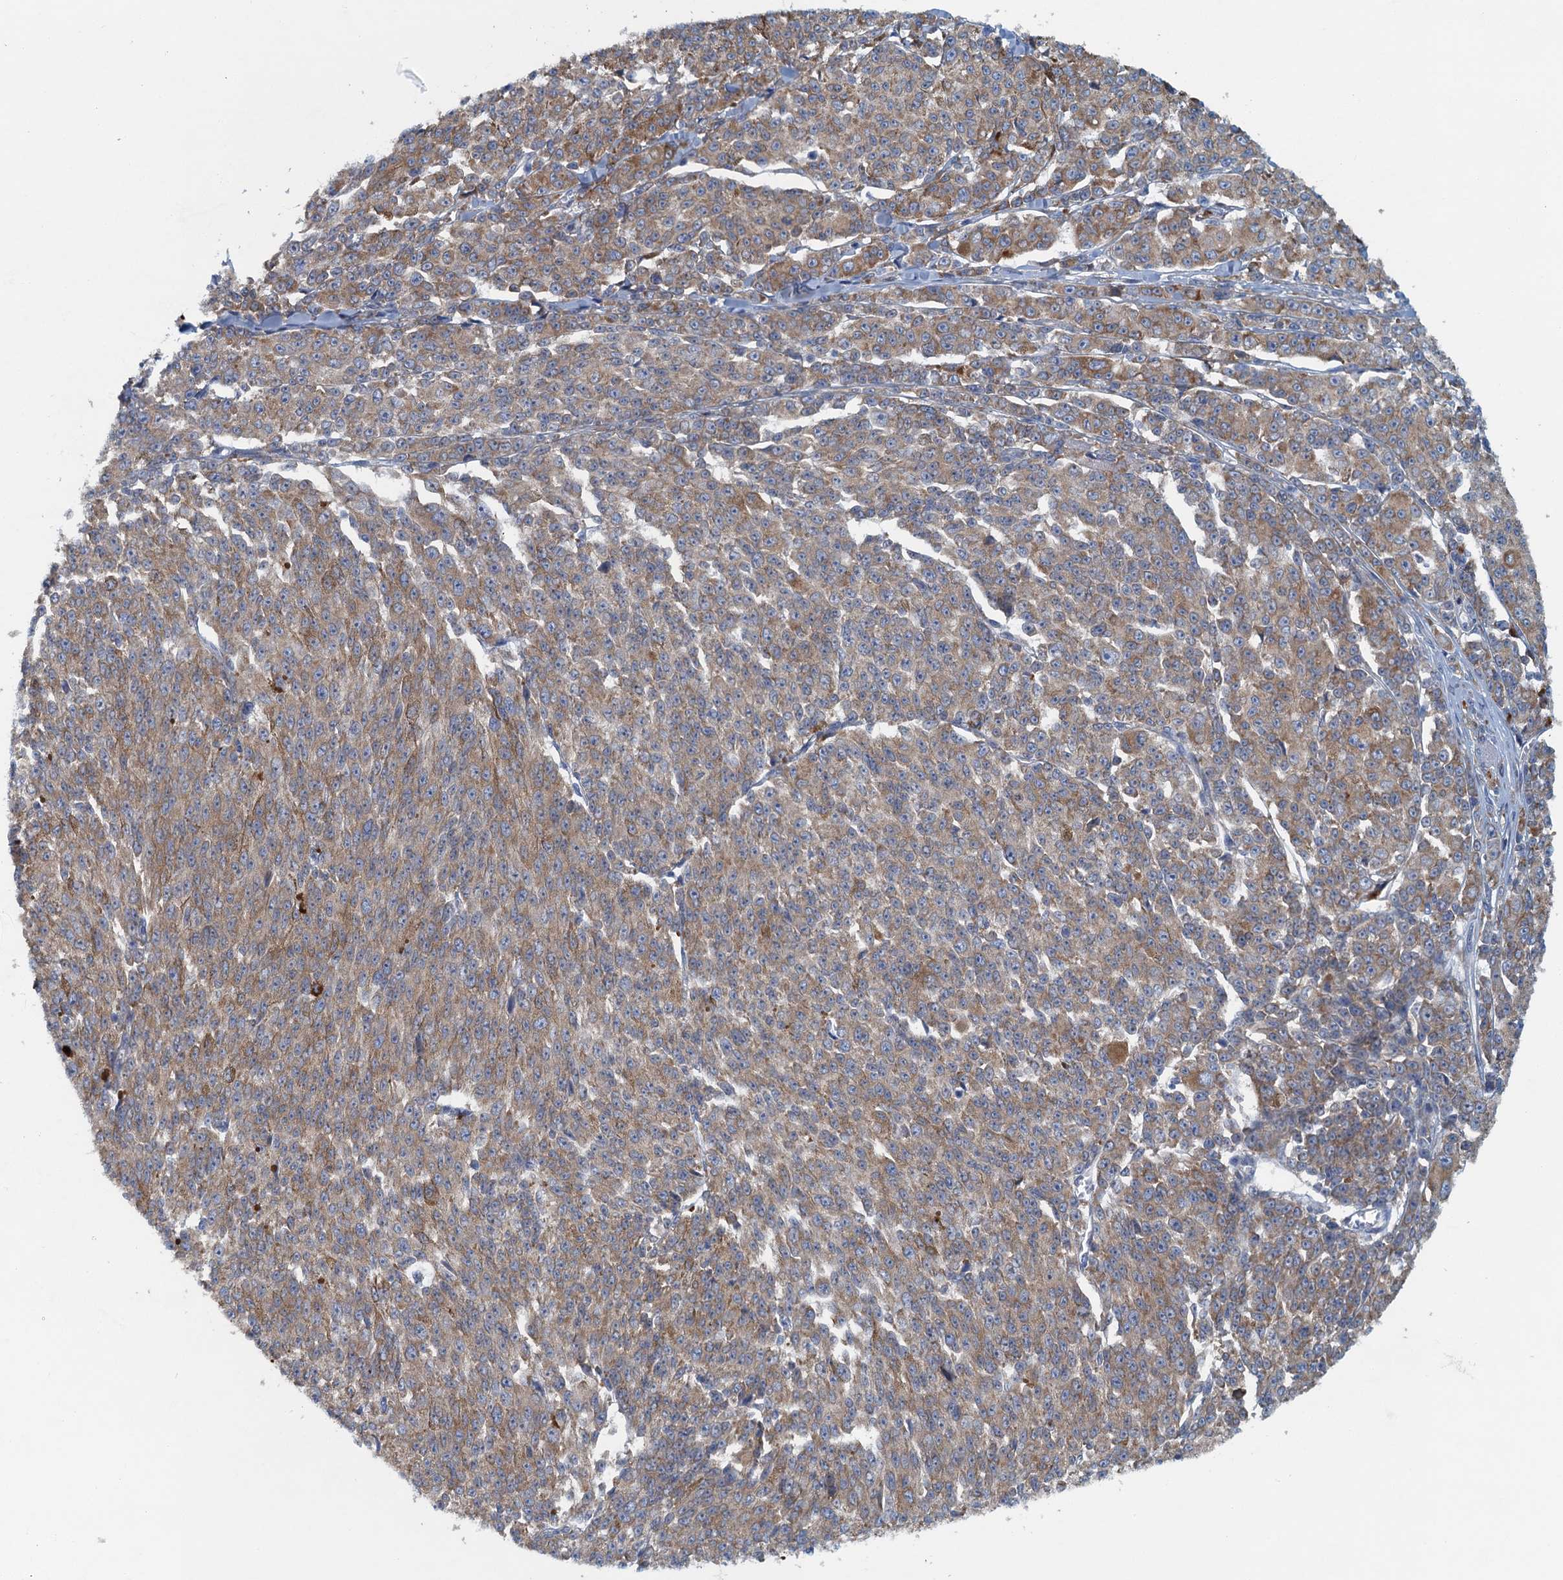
{"staining": {"intensity": "moderate", "quantity": ">75%", "location": "cytoplasmic/membranous"}, "tissue": "melanoma", "cell_type": "Tumor cells", "image_type": "cancer", "snomed": [{"axis": "morphology", "description": "Malignant melanoma, NOS"}, {"axis": "topography", "description": "Skin"}], "caption": "There is medium levels of moderate cytoplasmic/membranous expression in tumor cells of malignant melanoma, as demonstrated by immunohistochemical staining (brown color).", "gene": "MYDGF", "patient": {"sex": "female", "age": 52}}